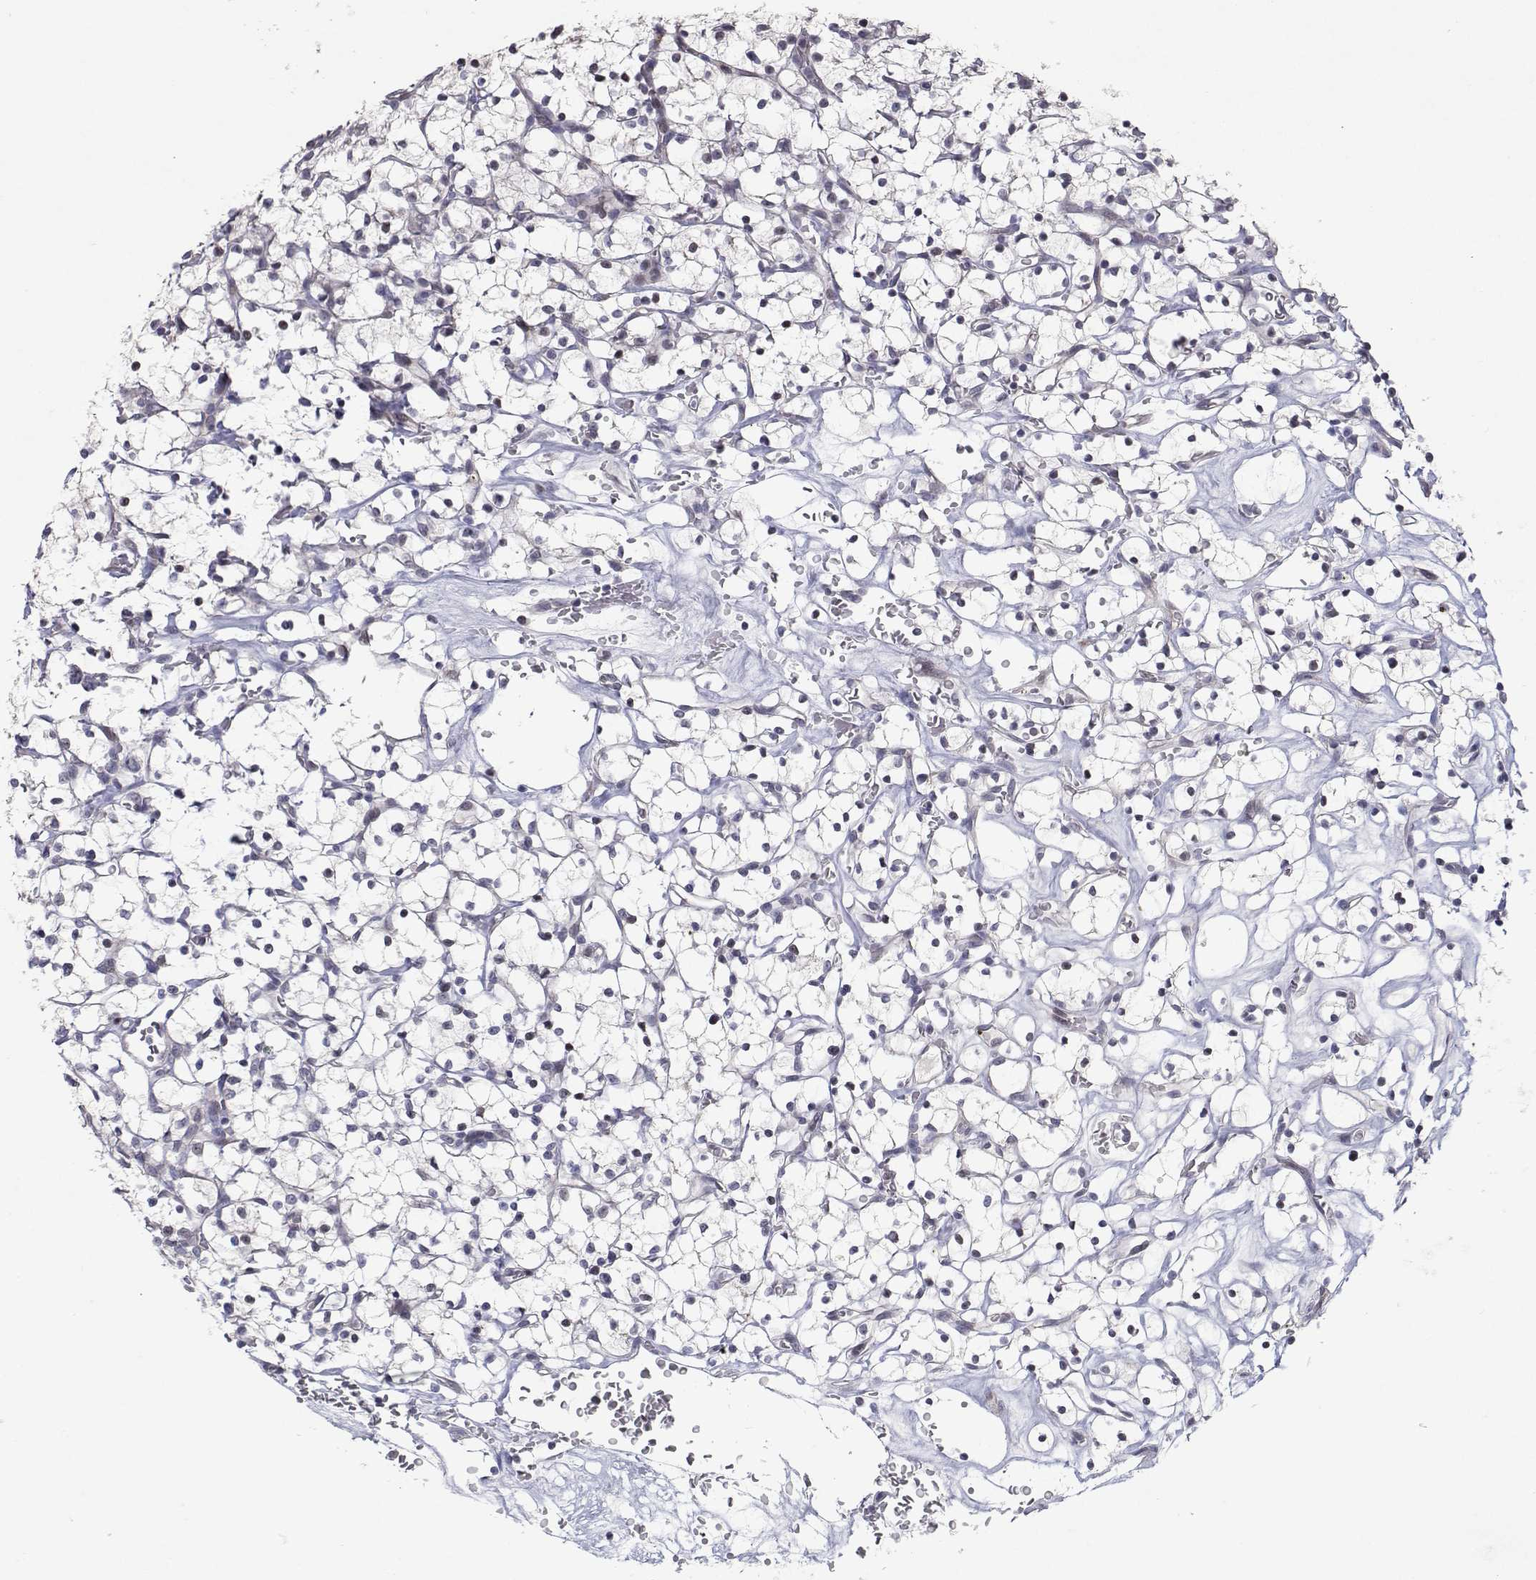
{"staining": {"intensity": "negative", "quantity": "none", "location": "none"}, "tissue": "renal cancer", "cell_type": "Tumor cells", "image_type": "cancer", "snomed": [{"axis": "morphology", "description": "Adenocarcinoma, NOS"}, {"axis": "topography", "description": "Kidney"}], "caption": "IHC of human adenocarcinoma (renal) displays no positivity in tumor cells.", "gene": "RBPJL", "patient": {"sex": "female", "age": 64}}